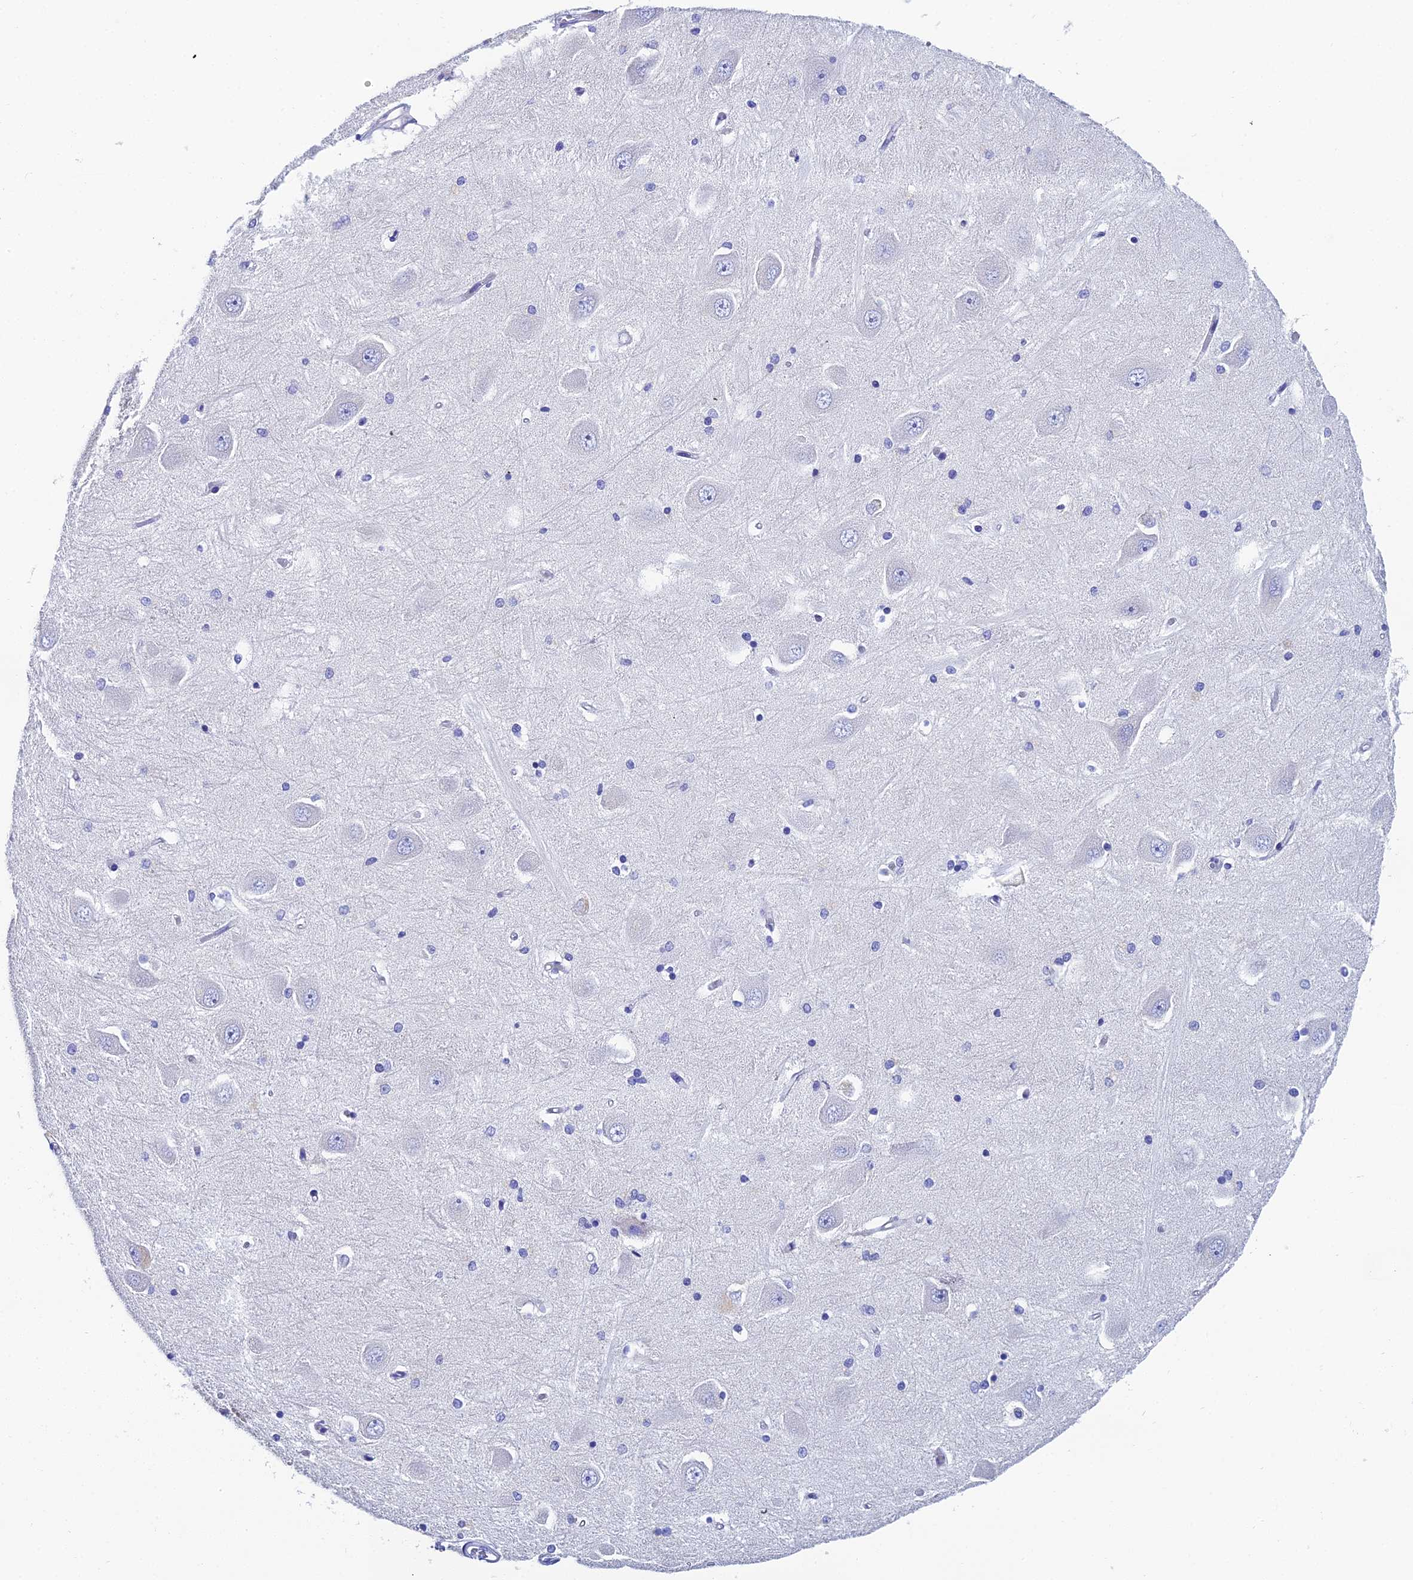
{"staining": {"intensity": "negative", "quantity": "none", "location": "none"}, "tissue": "hippocampus", "cell_type": "Glial cells", "image_type": "normal", "snomed": [{"axis": "morphology", "description": "Normal tissue, NOS"}, {"axis": "topography", "description": "Hippocampus"}], "caption": "Immunohistochemistry (IHC) histopathology image of benign hippocampus: hippocampus stained with DAB demonstrates no significant protein positivity in glial cells.", "gene": "OCM2", "patient": {"sex": "male", "age": 45}}